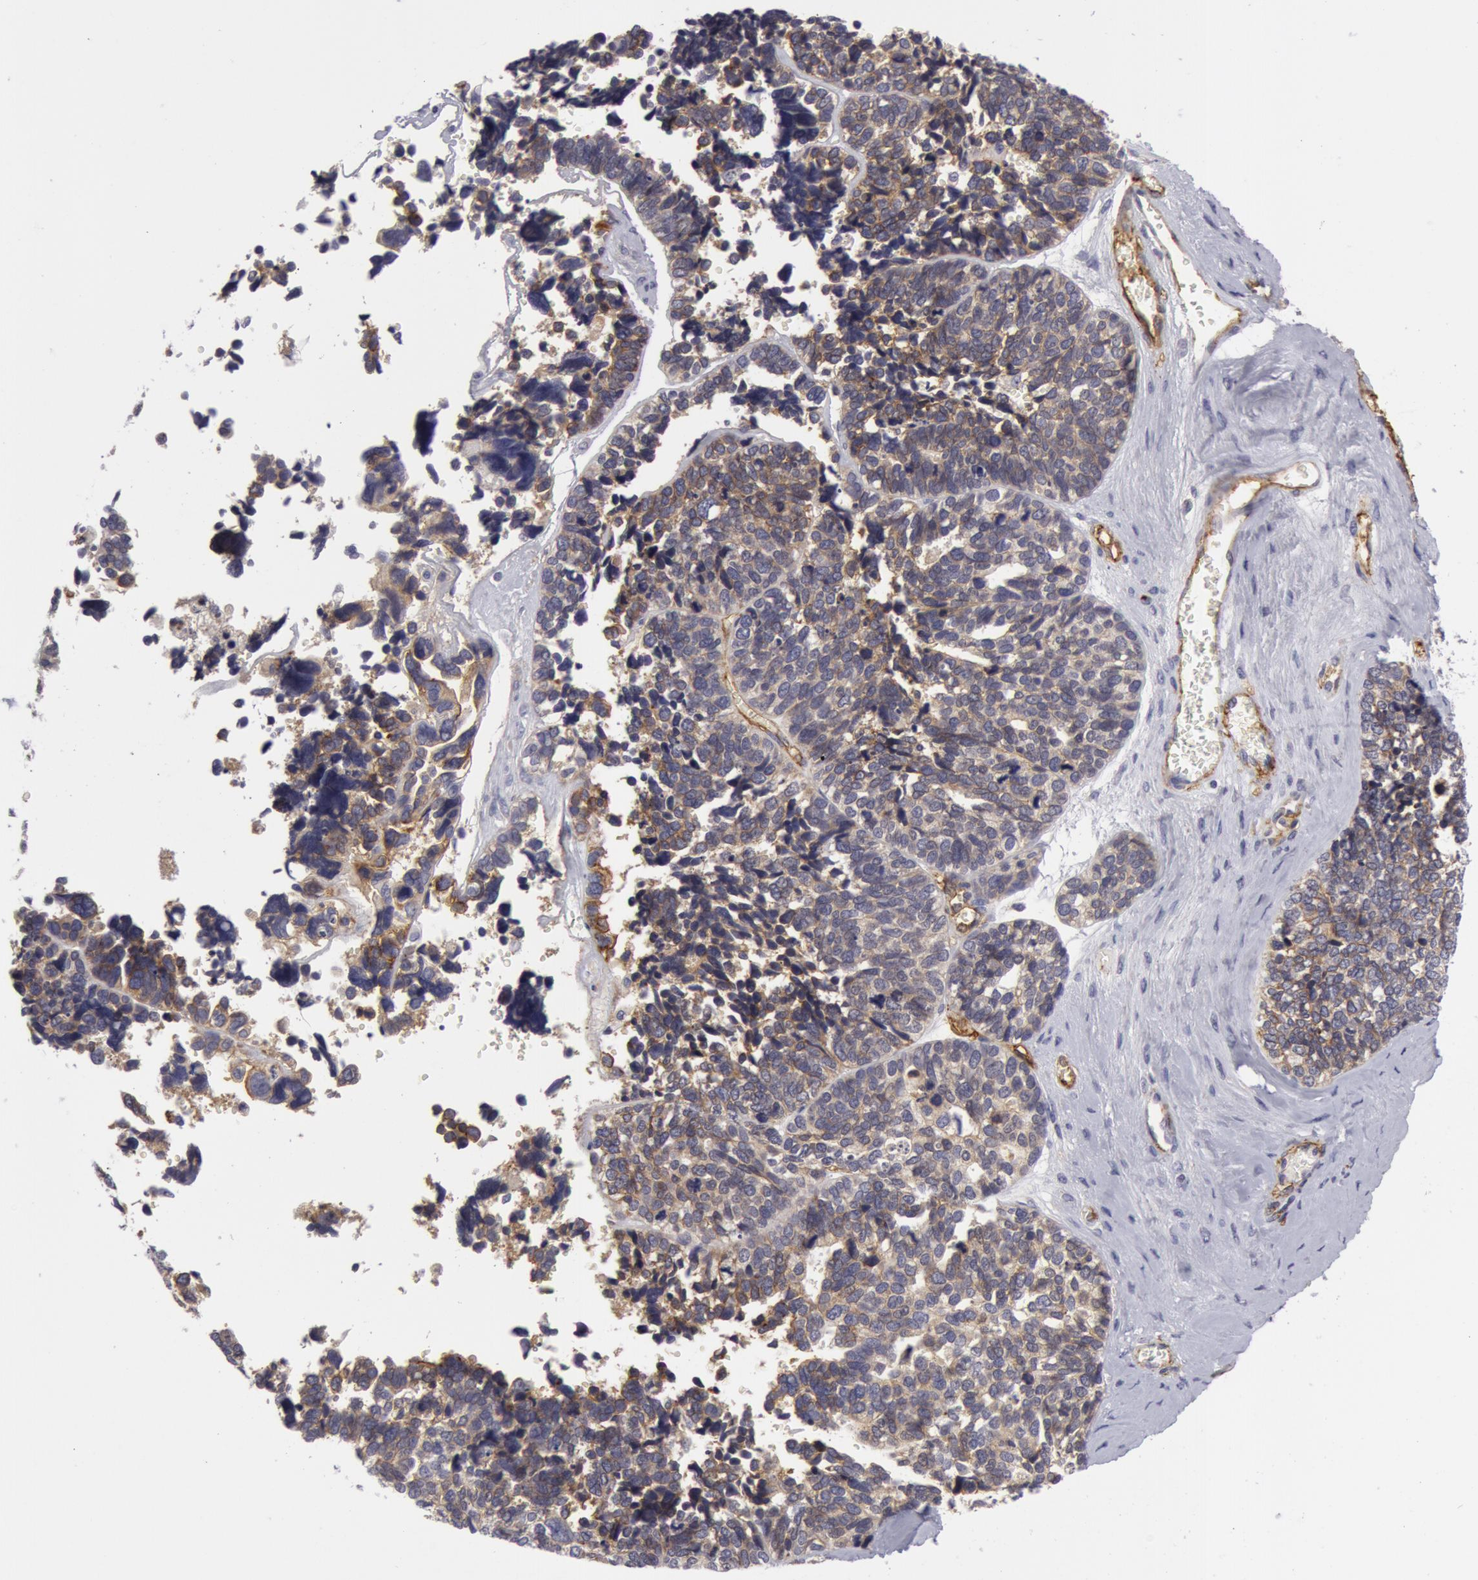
{"staining": {"intensity": "weak", "quantity": "25%-75%", "location": "cytoplasmic/membranous"}, "tissue": "ovarian cancer", "cell_type": "Tumor cells", "image_type": "cancer", "snomed": [{"axis": "morphology", "description": "Cystadenocarcinoma, serous, NOS"}, {"axis": "topography", "description": "Ovary"}], "caption": "IHC staining of ovarian cancer, which demonstrates low levels of weak cytoplasmic/membranous expression in about 25%-75% of tumor cells indicating weak cytoplasmic/membranous protein expression. The staining was performed using DAB (3,3'-diaminobenzidine) (brown) for protein detection and nuclei were counterstained in hematoxylin (blue).", "gene": "IL23A", "patient": {"sex": "female", "age": 77}}